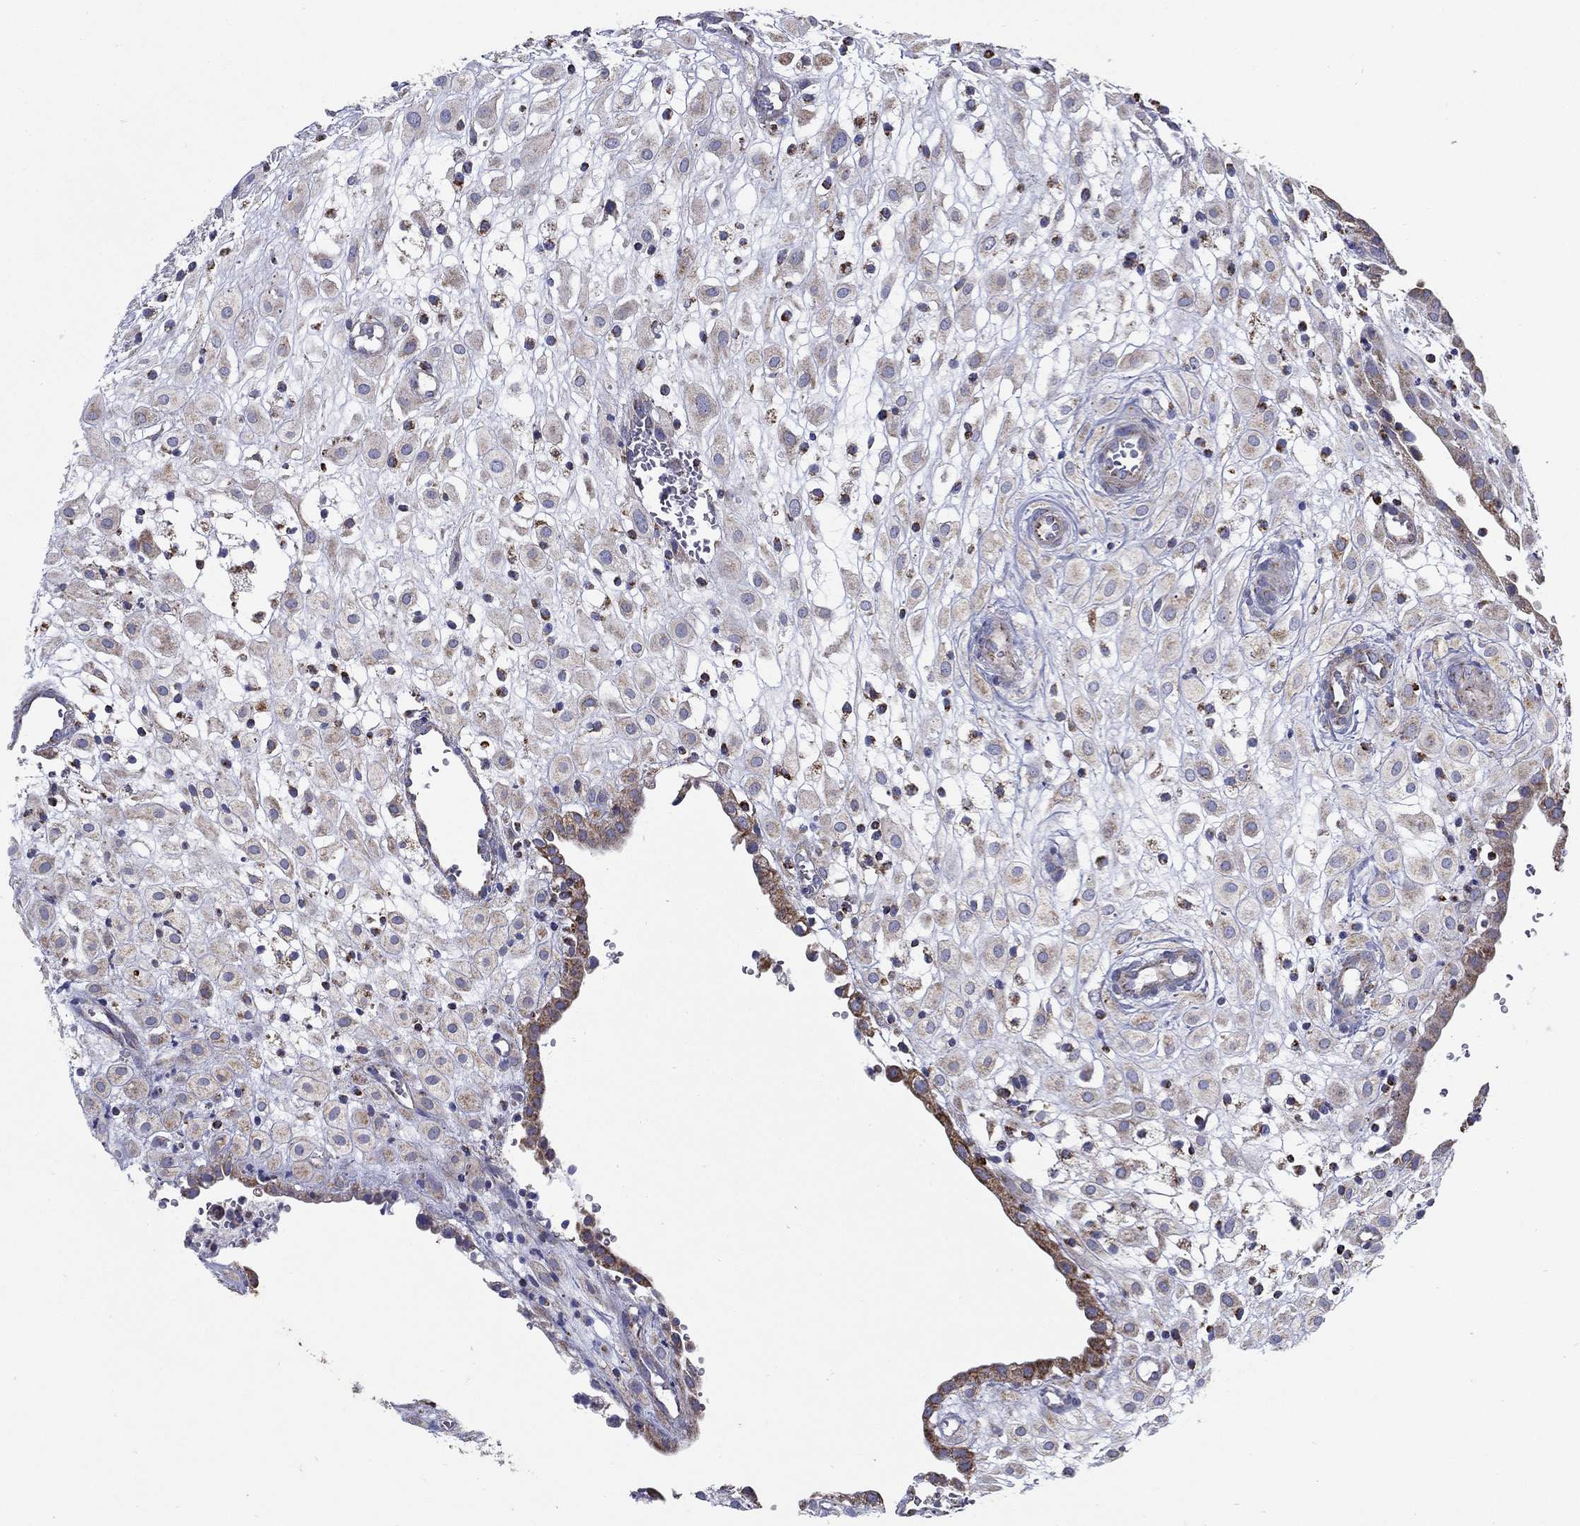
{"staining": {"intensity": "weak", "quantity": "<25%", "location": "cytoplasmic/membranous"}, "tissue": "placenta", "cell_type": "Decidual cells", "image_type": "normal", "snomed": [{"axis": "morphology", "description": "Normal tissue, NOS"}, {"axis": "topography", "description": "Placenta"}], "caption": "Decidual cells are negative for brown protein staining in unremarkable placenta. (DAB (3,3'-diaminobenzidine) immunohistochemistry, high magnification).", "gene": "SFXN1", "patient": {"sex": "female", "age": 24}}